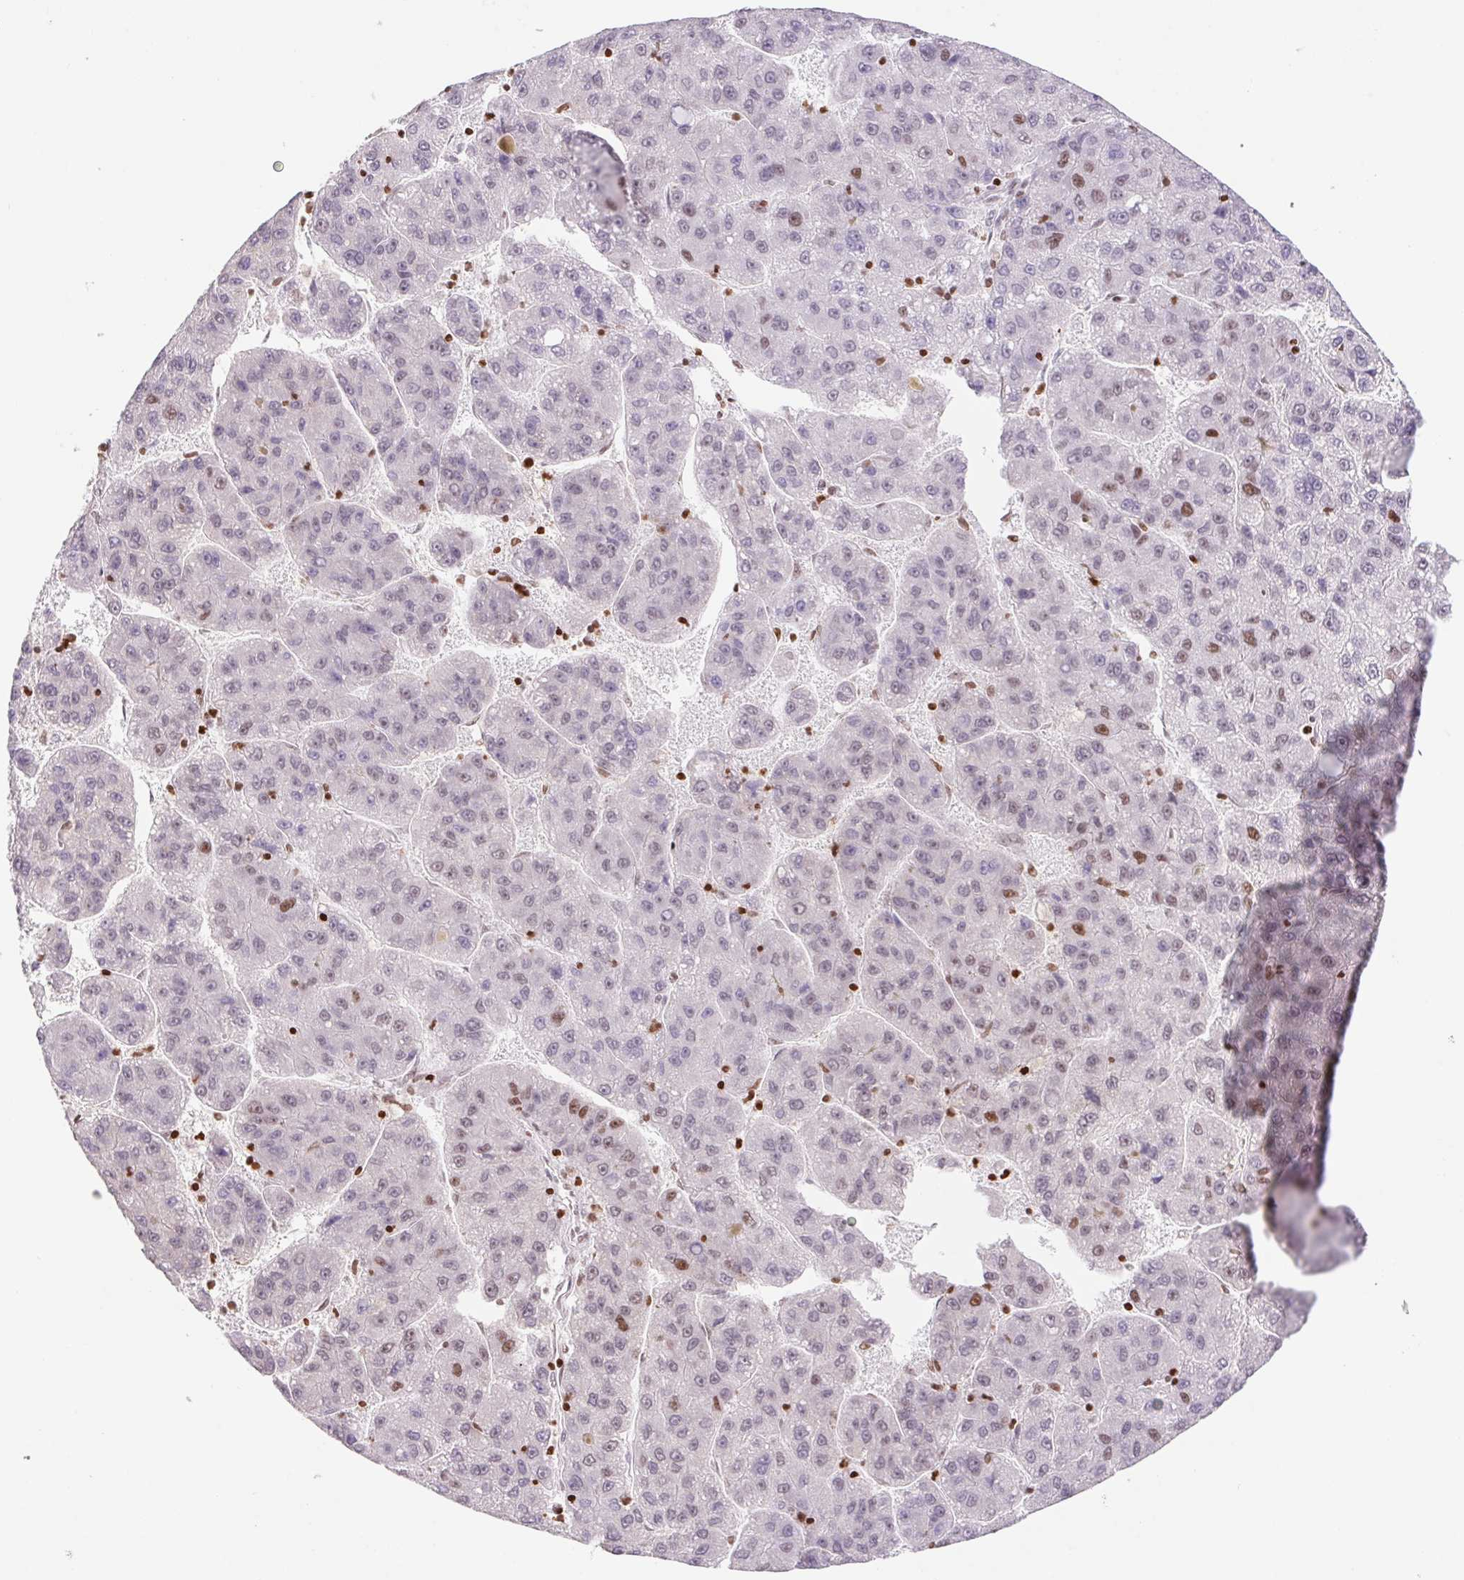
{"staining": {"intensity": "moderate", "quantity": "<25%", "location": "nuclear"}, "tissue": "liver cancer", "cell_type": "Tumor cells", "image_type": "cancer", "snomed": [{"axis": "morphology", "description": "Carcinoma, Hepatocellular, NOS"}, {"axis": "topography", "description": "Liver"}], "caption": "Protein staining shows moderate nuclear staining in about <25% of tumor cells in liver hepatocellular carcinoma.", "gene": "POLD3", "patient": {"sex": "female", "age": 82}}